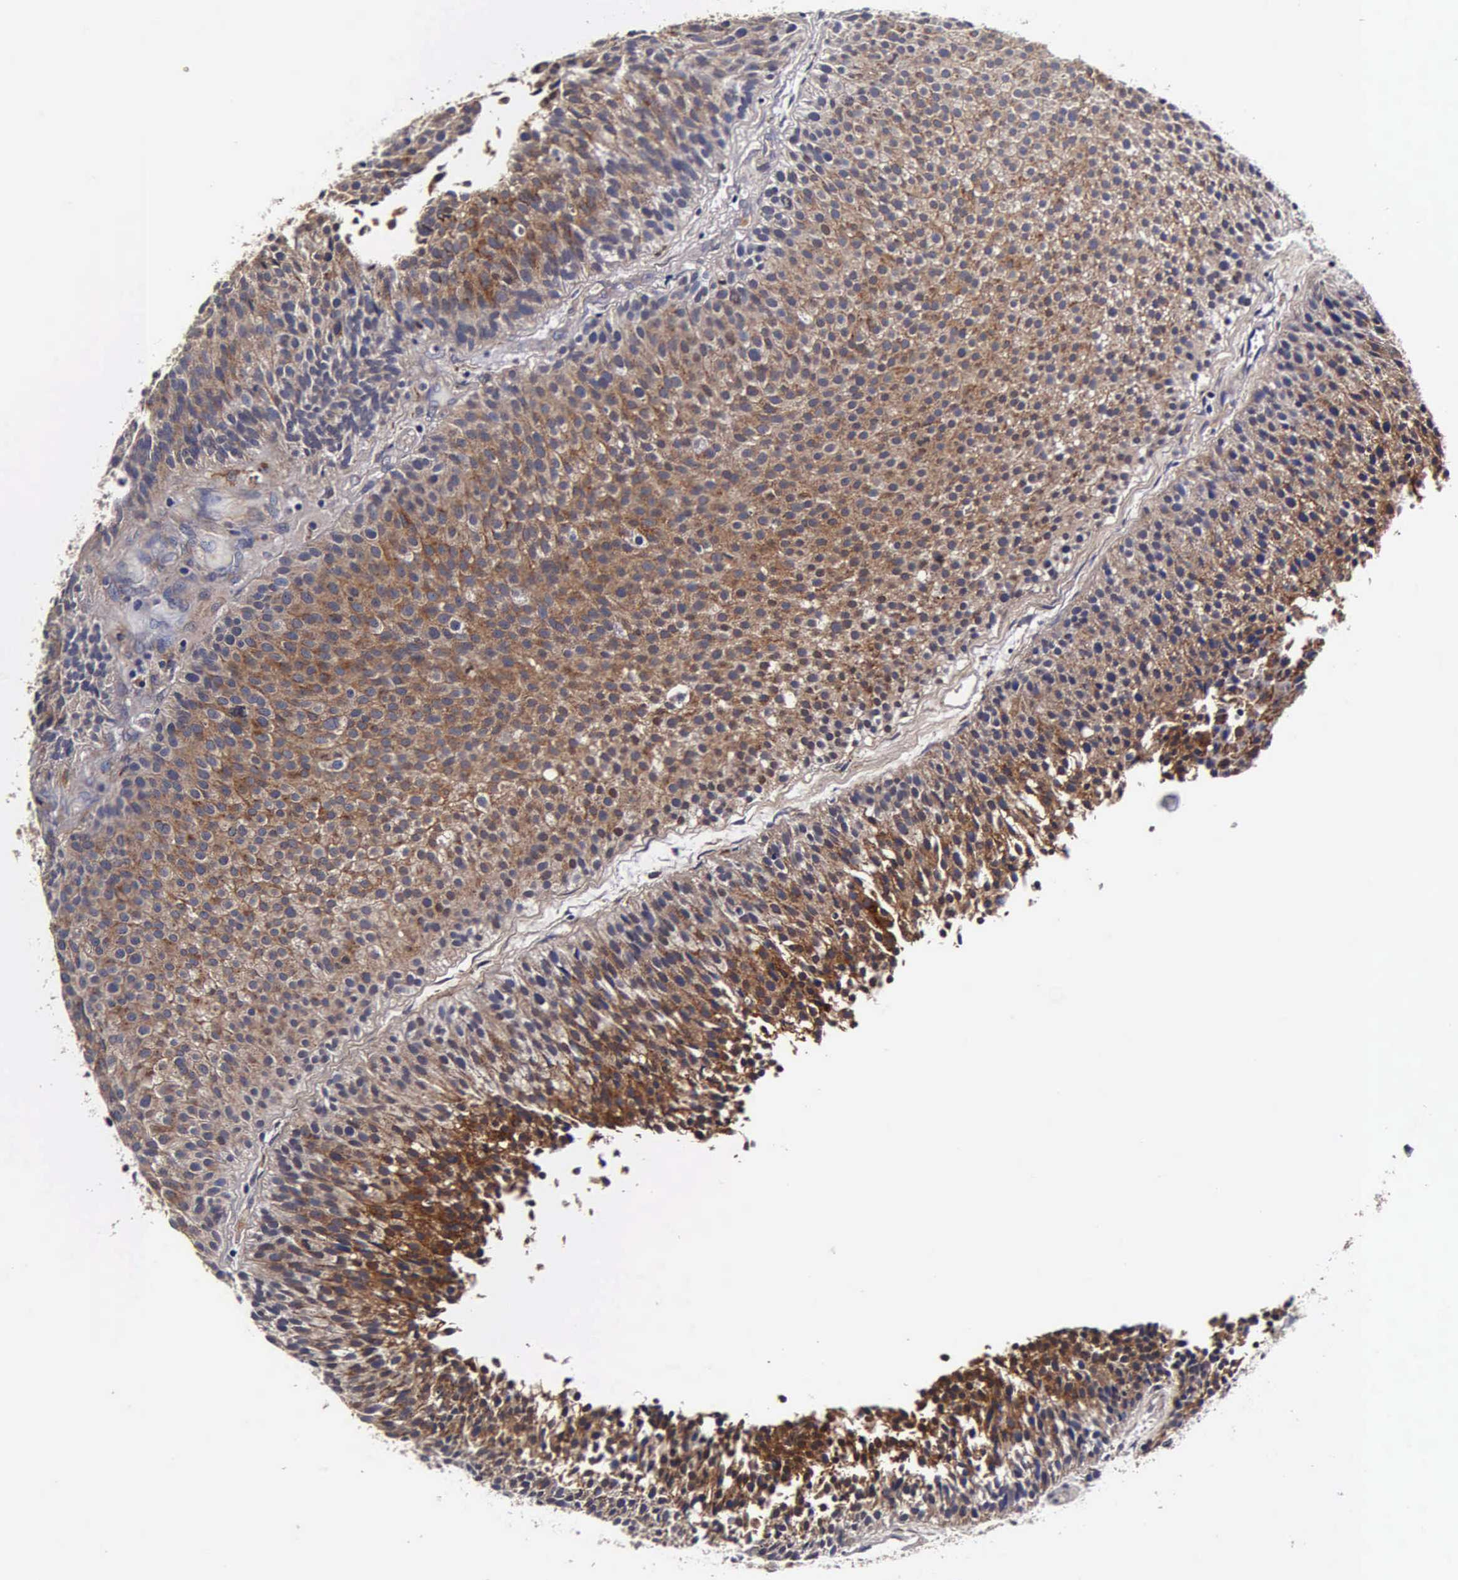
{"staining": {"intensity": "moderate", "quantity": ">75%", "location": "cytoplasmic/membranous"}, "tissue": "urothelial cancer", "cell_type": "Tumor cells", "image_type": "cancer", "snomed": [{"axis": "morphology", "description": "Urothelial carcinoma, Low grade"}, {"axis": "topography", "description": "Urinary bladder"}], "caption": "Urothelial cancer stained for a protein exhibits moderate cytoplasmic/membranous positivity in tumor cells.", "gene": "CST3", "patient": {"sex": "male", "age": 85}}